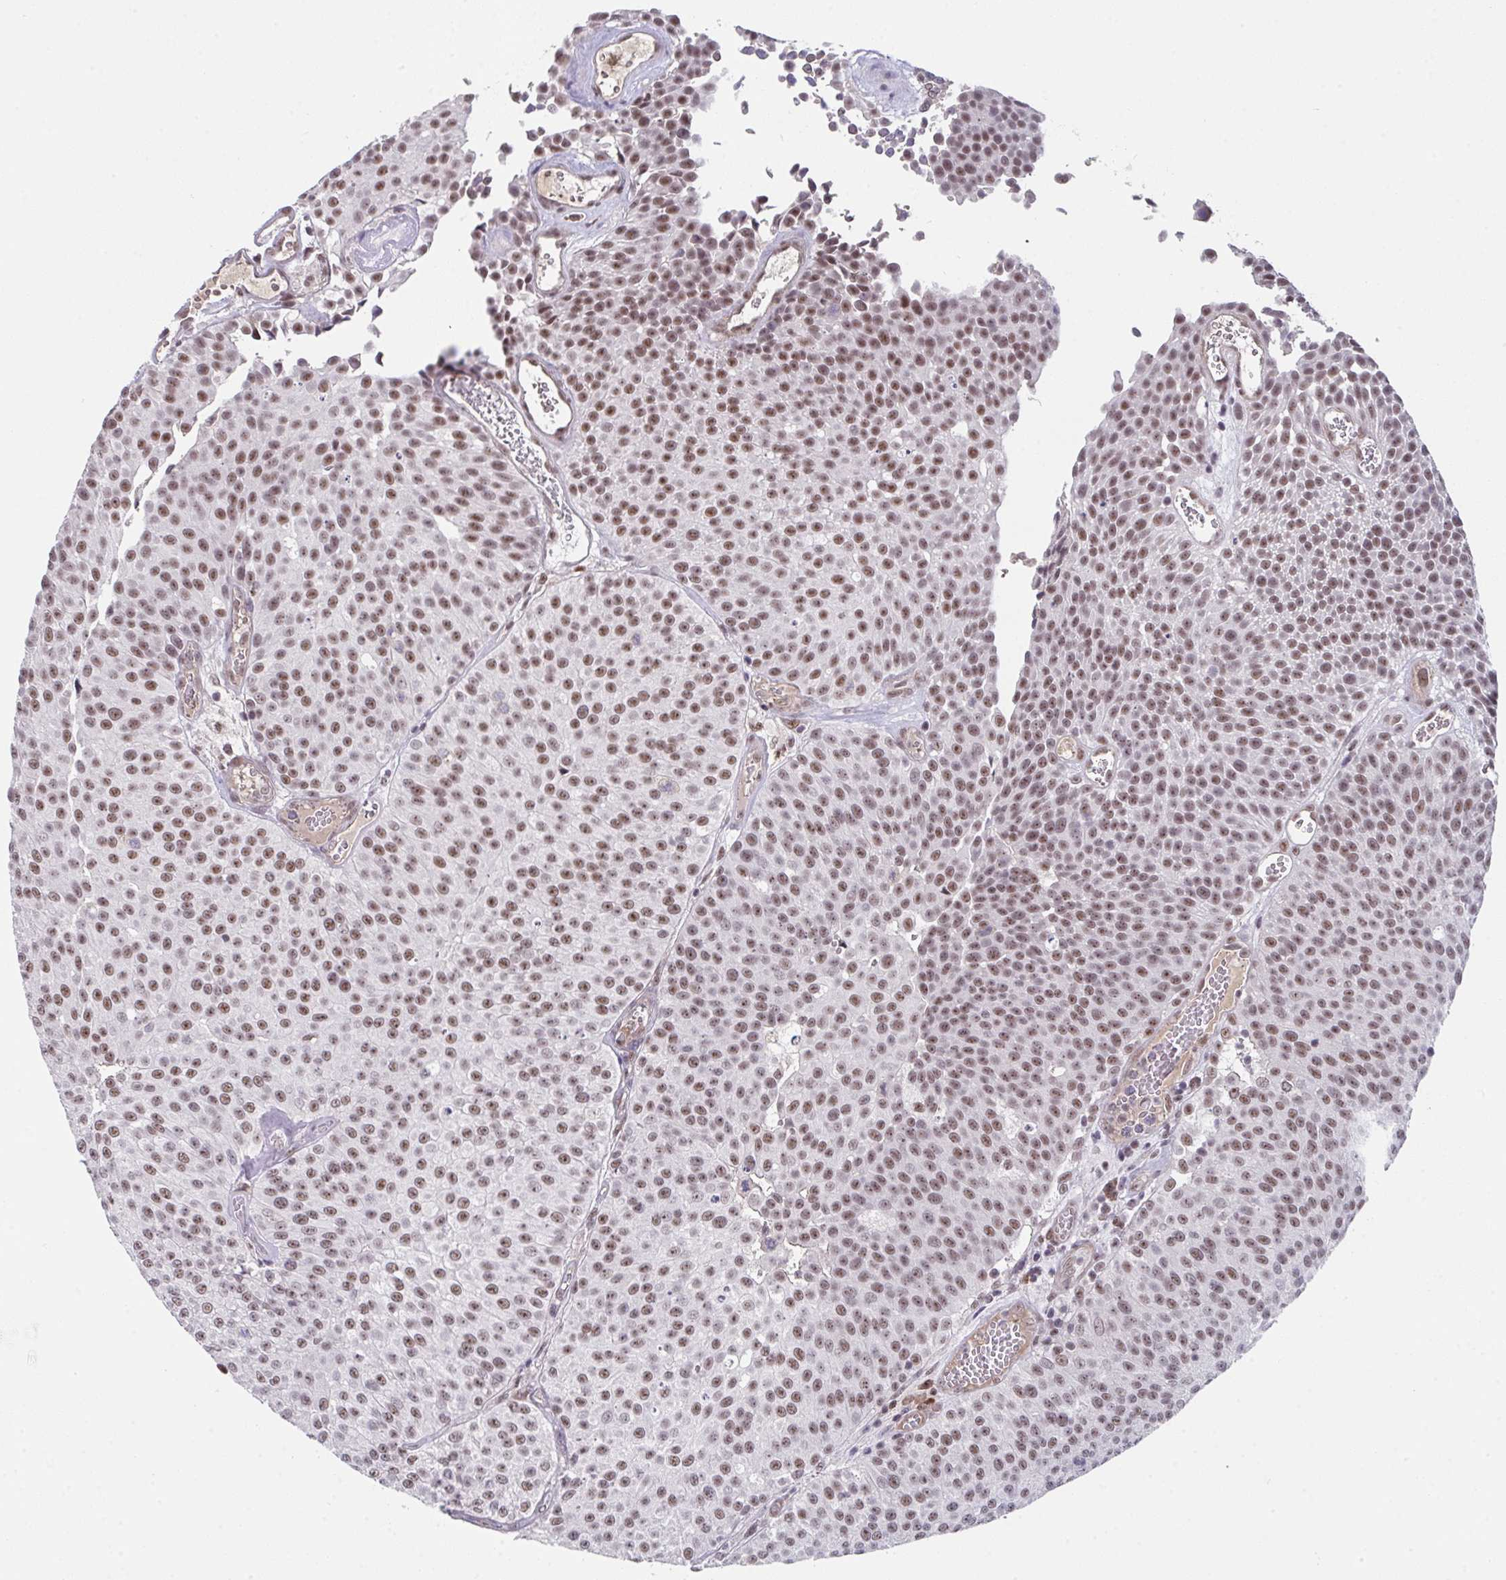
{"staining": {"intensity": "moderate", "quantity": ">75%", "location": "nuclear"}, "tissue": "urothelial cancer", "cell_type": "Tumor cells", "image_type": "cancer", "snomed": [{"axis": "morphology", "description": "Urothelial carcinoma, Low grade"}, {"axis": "topography", "description": "Urinary bladder"}], "caption": "Immunohistochemical staining of urothelial cancer shows medium levels of moderate nuclear protein expression in about >75% of tumor cells.", "gene": "RBBP6", "patient": {"sex": "female", "age": 79}}